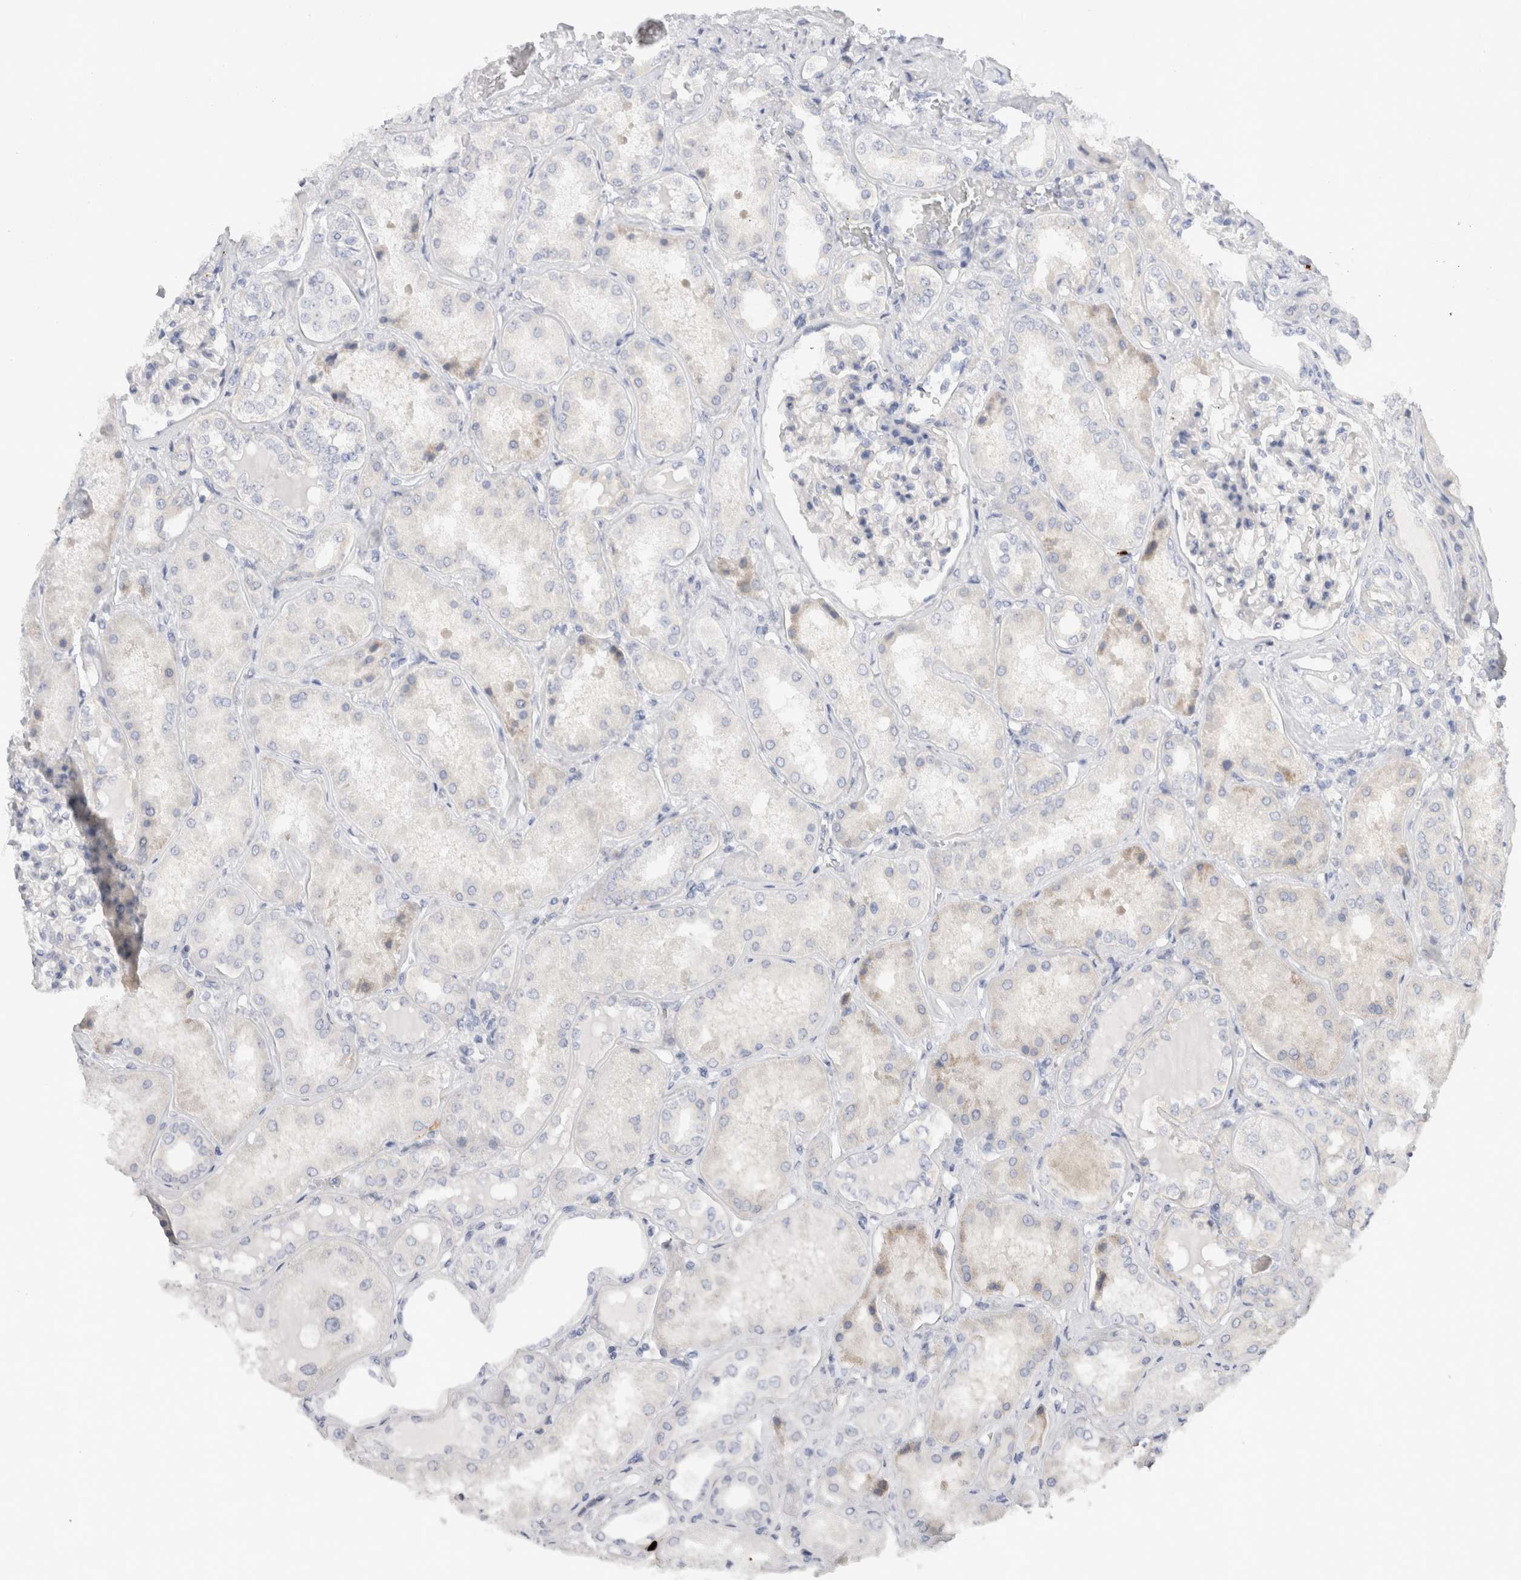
{"staining": {"intensity": "negative", "quantity": "none", "location": "none"}, "tissue": "kidney", "cell_type": "Cells in glomeruli", "image_type": "normal", "snomed": [{"axis": "morphology", "description": "Normal tissue, NOS"}, {"axis": "topography", "description": "Kidney"}], "caption": "The immunohistochemistry (IHC) photomicrograph has no significant expression in cells in glomeruli of kidney.", "gene": "SPINK2", "patient": {"sex": "female", "age": 56}}